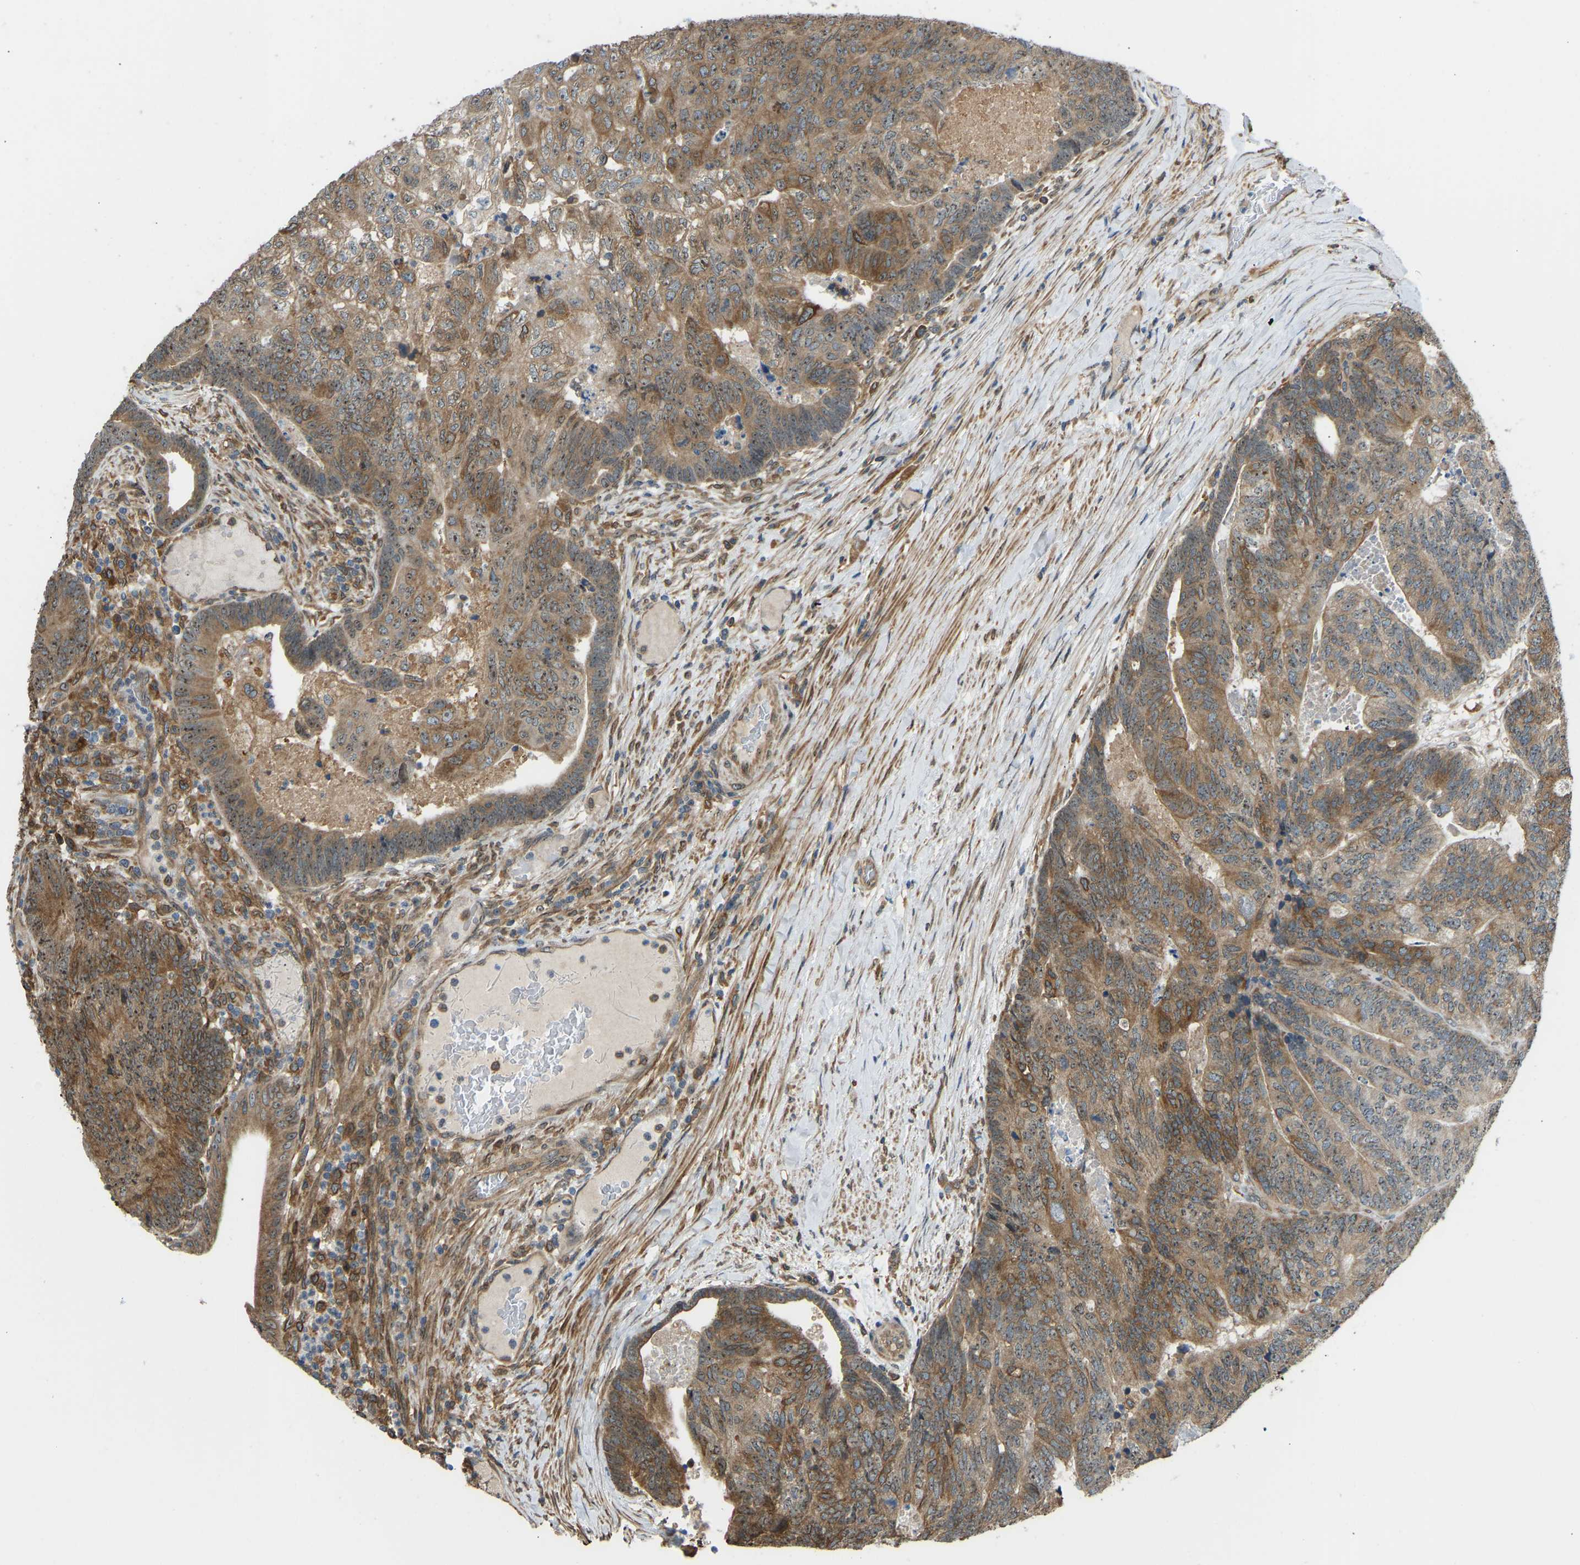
{"staining": {"intensity": "moderate", "quantity": ">75%", "location": "cytoplasmic/membranous,nuclear"}, "tissue": "colorectal cancer", "cell_type": "Tumor cells", "image_type": "cancer", "snomed": [{"axis": "morphology", "description": "Adenocarcinoma, NOS"}, {"axis": "topography", "description": "Colon"}], "caption": "Colorectal adenocarcinoma stained for a protein shows moderate cytoplasmic/membranous and nuclear positivity in tumor cells.", "gene": "OS9", "patient": {"sex": "female", "age": 67}}